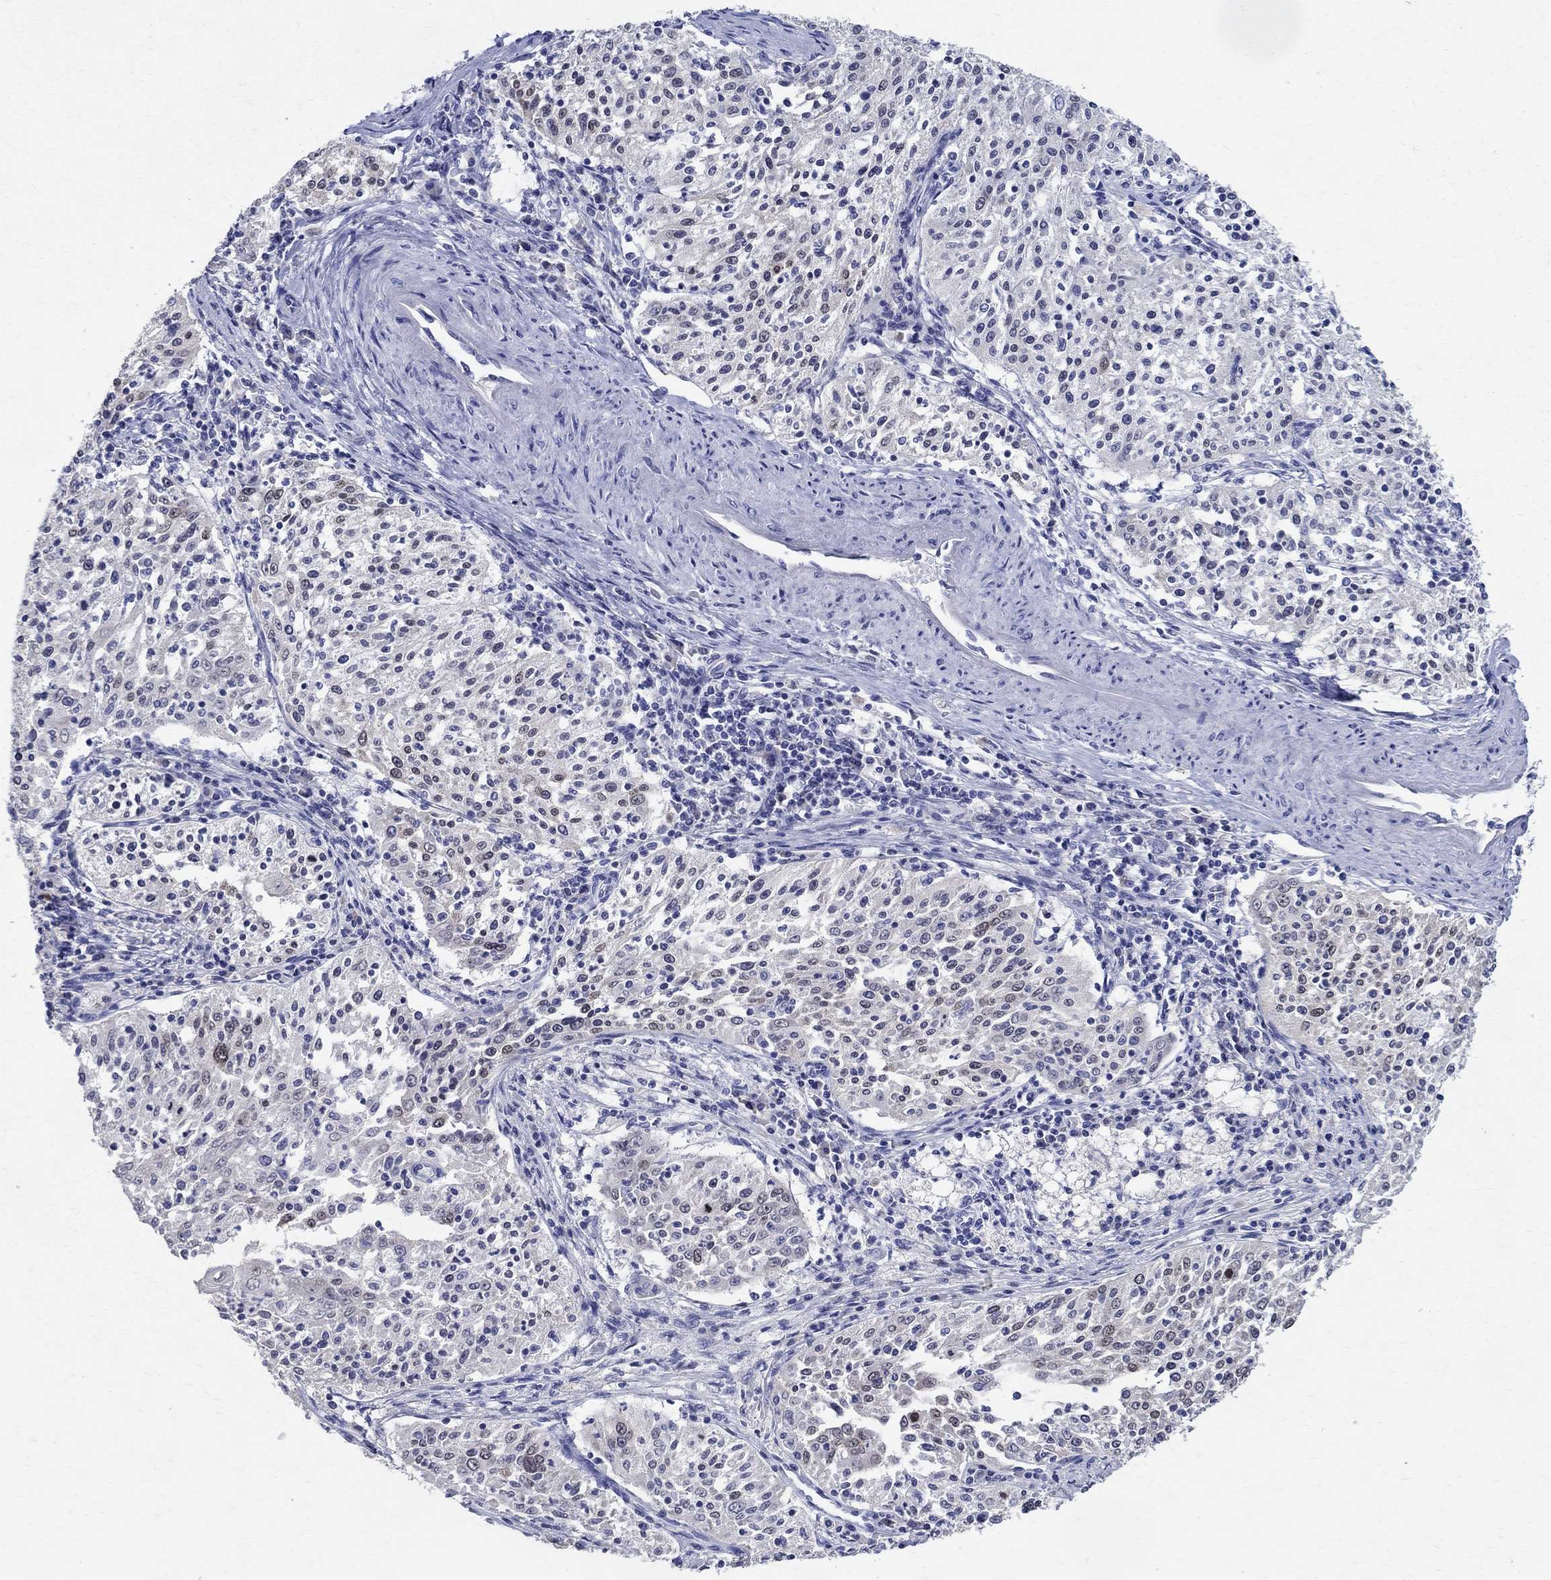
{"staining": {"intensity": "moderate", "quantity": "<25%", "location": "nuclear"}, "tissue": "cervical cancer", "cell_type": "Tumor cells", "image_type": "cancer", "snomed": [{"axis": "morphology", "description": "Squamous cell carcinoma, NOS"}, {"axis": "topography", "description": "Cervix"}], "caption": "Human cervical cancer (squamous cell carcinoma) stained with a protein marker exhibits moderate staining in tumor cells.", "gene": "SOX2", "patient": {"sex": "female", "age": 41}}